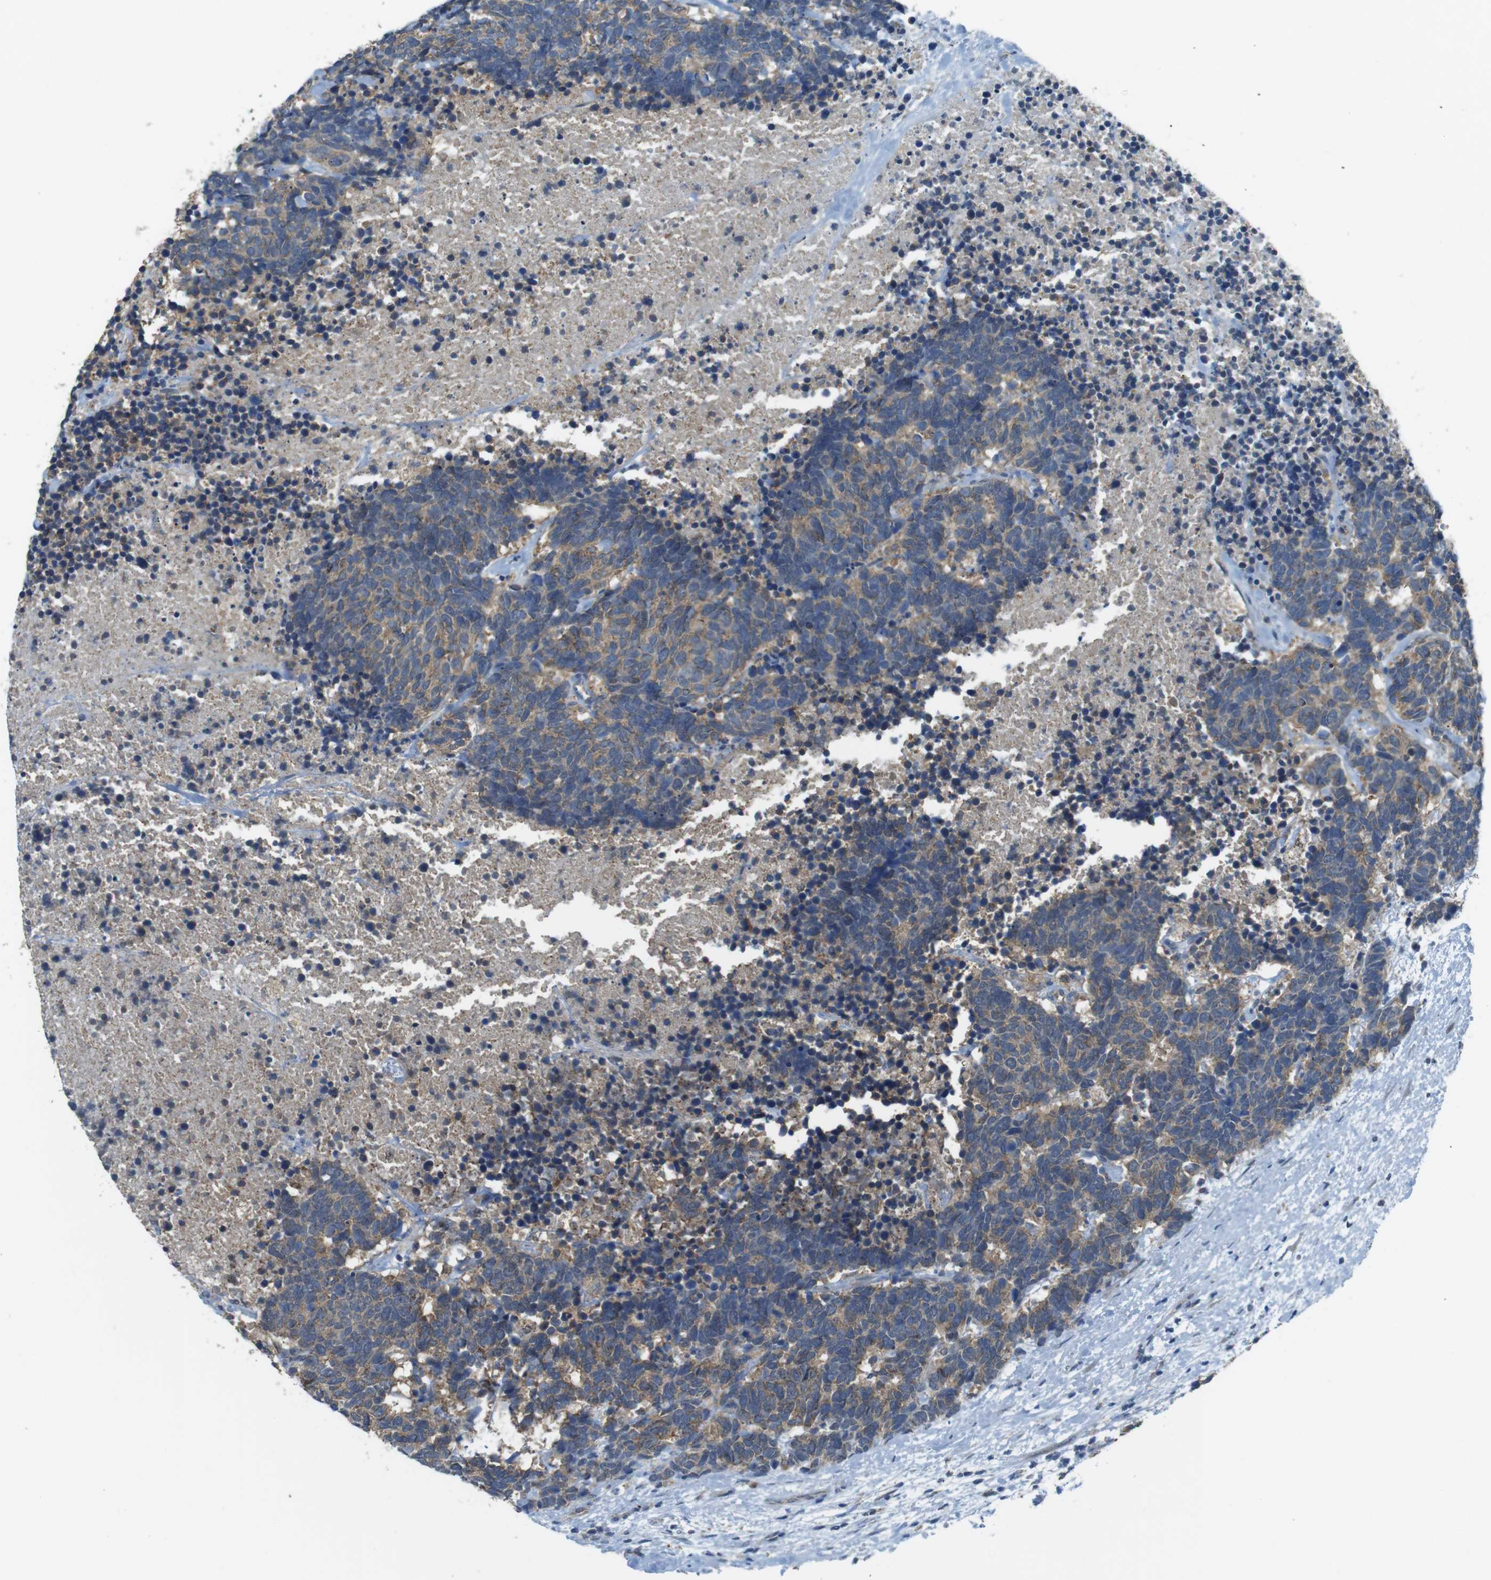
{"staining": {"intensity": "moderate", "quantity": ">75%", "location": "cytoplasmic/membranous"}, "tissue": "carcinoid", "cell_type": "Tumor cells", "image_type": "cancer", "snomed": [{"axis": "morphology", "description": "Carcinoma, NOS"}, {"axis": "morphology", "description": "Carcinoid, malignant, NOS"}, {"axis": "topography", "description": "Urinary bladder"}], "caption": "This is a histology image of IHC staining of carcinoma, which shows moderate staining in the cytoplasmic/membranous of tumor cells.", "gene": "BRI3BP", "patient": {"sex": "male", "age": 57}}